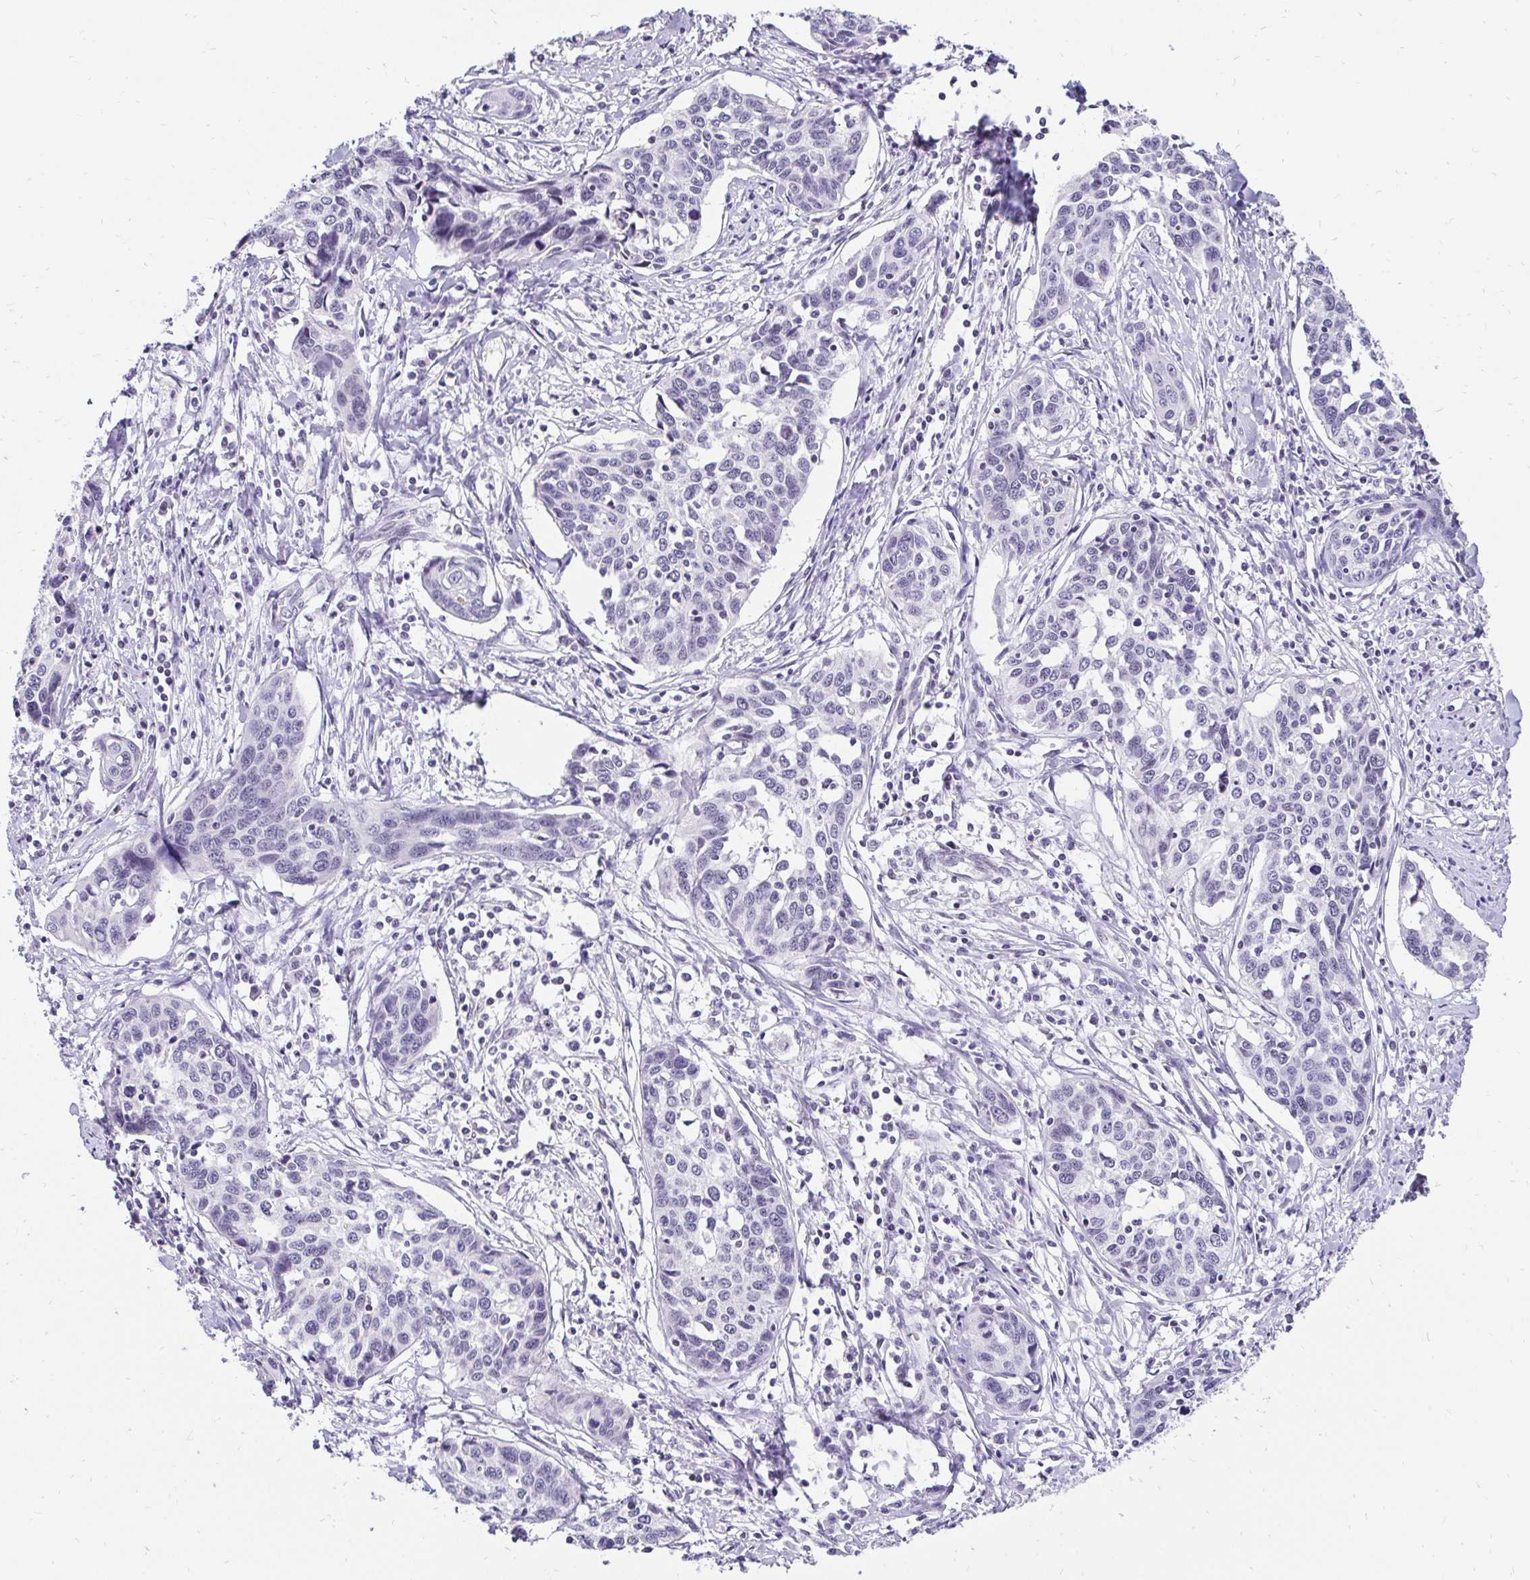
{"staining": {"intensity": "negative", "quantity": "none", "location": "none"}, "tissue": "cervical cancer", "cell_type": "Tumor cells", "image_type": "cancer", "snomed": [{"axis": "morphology", "description": "Squamous cell carcinoma, NOS"}, {"axis": "topography", "description": "Cervix"}], "caption": "A micrograph of cervical cancer stained for a protein reveals no brown staining in tumor cells.", "gene": "ZNF860", "patient": {"sex": "female", "age": 31}}